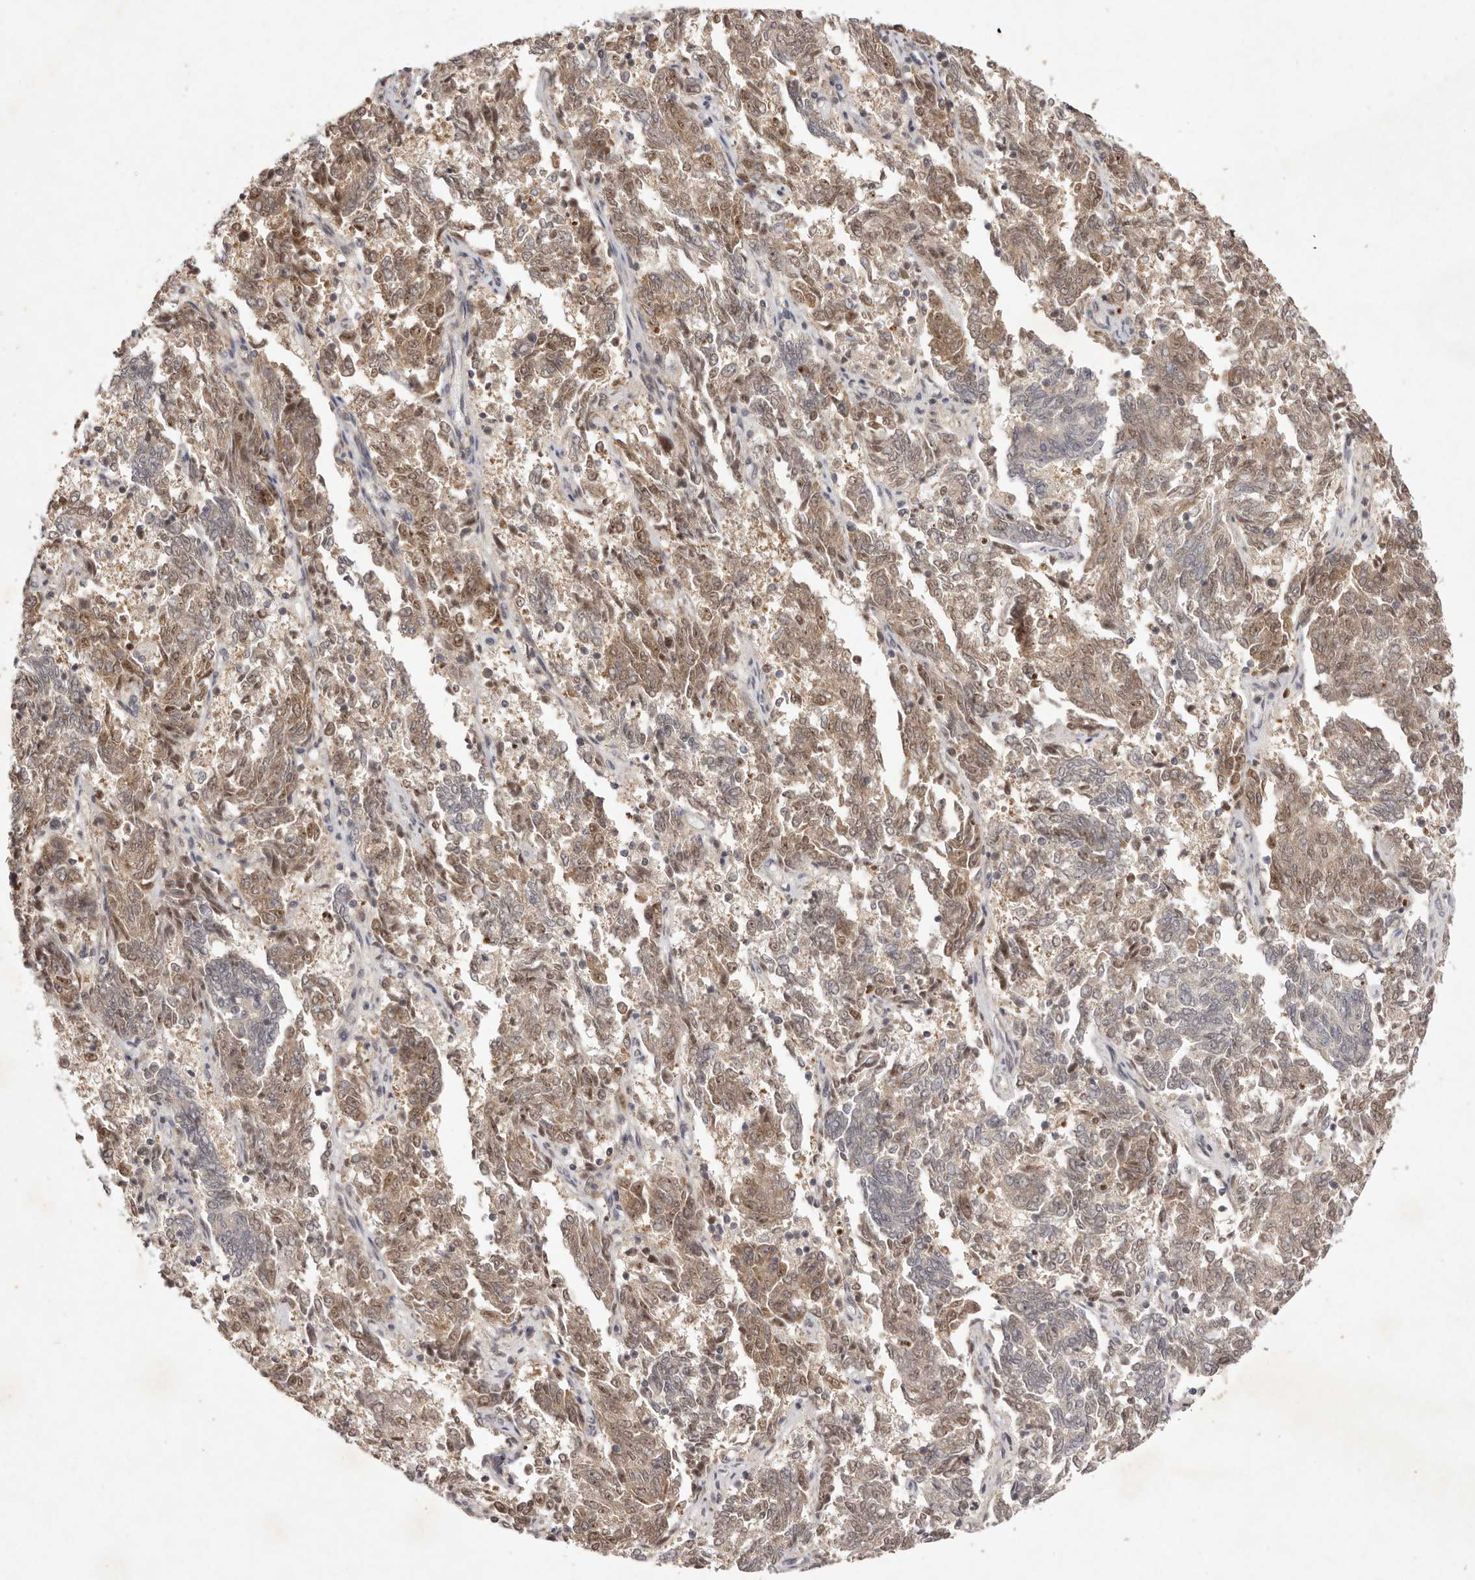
{"staining": {"intensity": "moderate", "quantity": ">75%", "location": "cytoplasmic/membranous,nuclear"}, "tissue": "endometrial cancer", "cell_type": "Tumor cells", "image_type": "cancer", "snomed": [{"axis": "morphology", "description": "Adenocarcinoma, NOS"}, {"axis": "topography", "description": "Endometrium"}], "caption": "High-power microscopy captured an immunohistochemistry (IHC) histopathology image of endometrial cancer (adenocarcinoma), revealing moderate cytoplasmic/membranous and nuclear expression in approximately >75% of tumor cells.", "gene": "BUD31", "patient": {"sex": "female", "age": 80}}